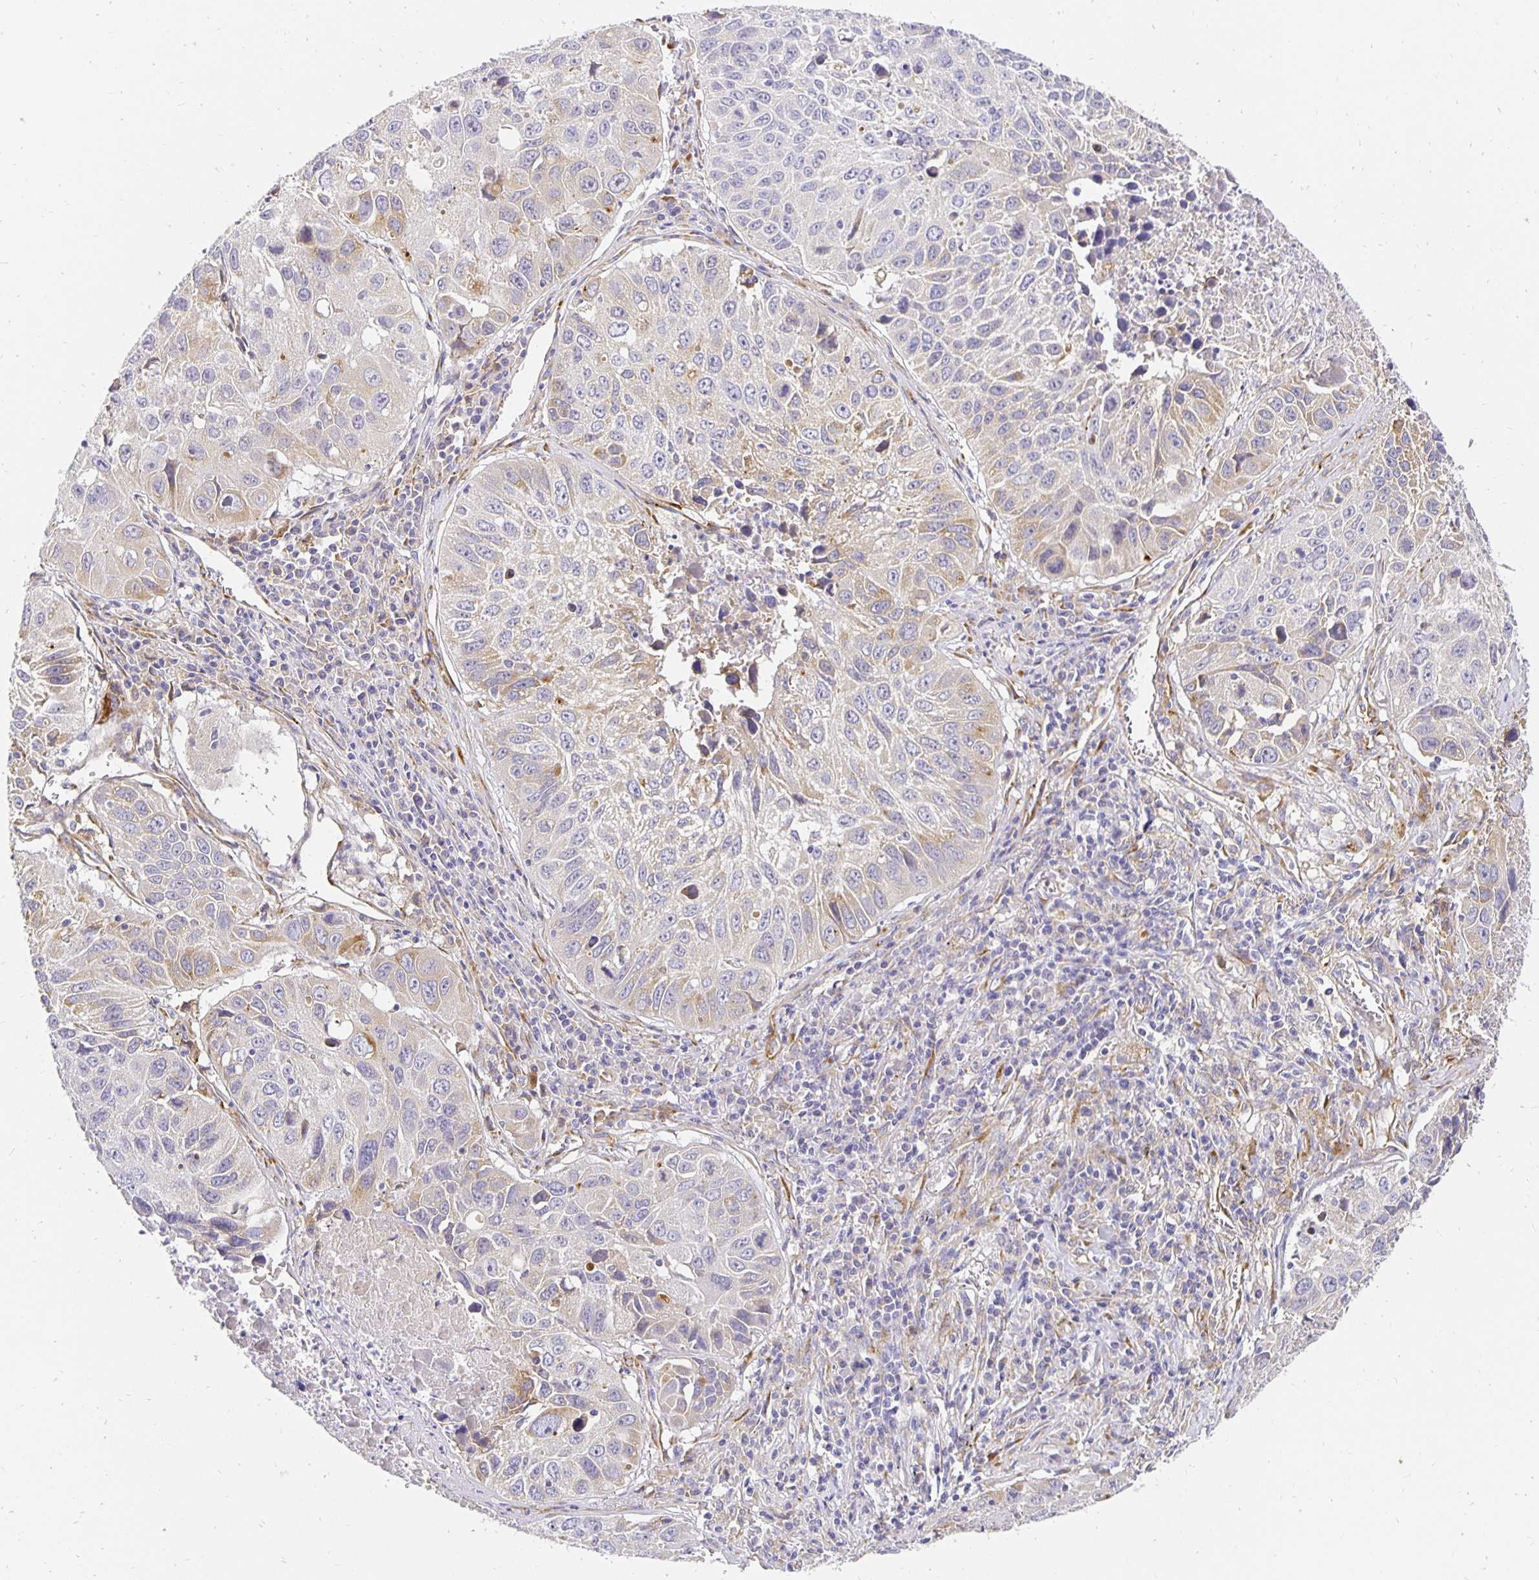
{"staining": {"intensity": "moderate", "quantity": "<25%", "location": "cytoplasmic/membranous"}, "tissue": "lung cancer", "cell_type": "Tumor cells", "image_type": "cancer", "snomed": [{"axis": "morphology", "description": "Squamous cell carcinoma, NOS"}, {"axis": "topography", "description": "Lung"}], "caption": "Lung cancer was stained to show a protein in brown. There is low levels of moderate cytoplasmic/membranous staining in about <25% of tumor cells.", "gene": "PLOD1", "patient": {"sex": "female", "age": 61}}